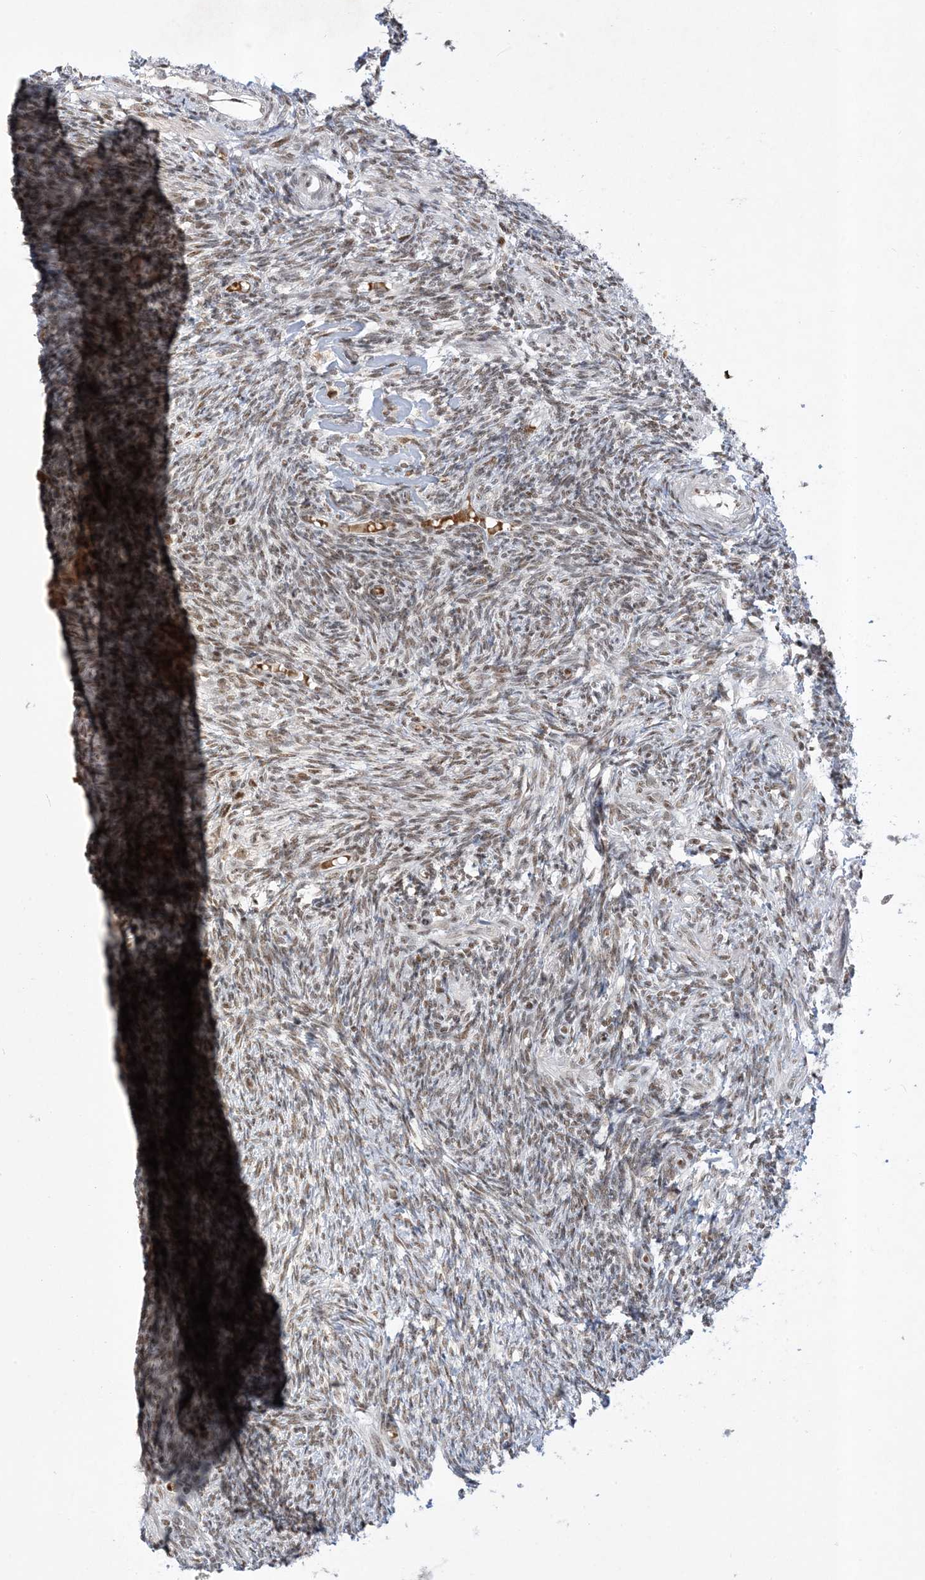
{"staining": {"intensity": "strong", "quantity": ">75%", "location": "nuclear"}, "tissue": "ovary", "cell_type": "Follicle cells", "image_type": "normal", "snomed": [{"axis": "morphology", "description": "Normal tissue, NOS"}, {"axis": "topography", "description": "Ovary"}], "caption": "Immunohistochemistry staining of normal ovary, which exhibits high levels of strong nuclear expression in approximately >75% of follicle cells indicating strong nuclear protein expression. The staining was performed using DAB (3,3'-diaminobenzidine) (brown) for protein detection and nuclei were counterstained in hematoxylin (blue).", "gene": "PPIL2", "patient": {"sex": "female", "age": 27}}